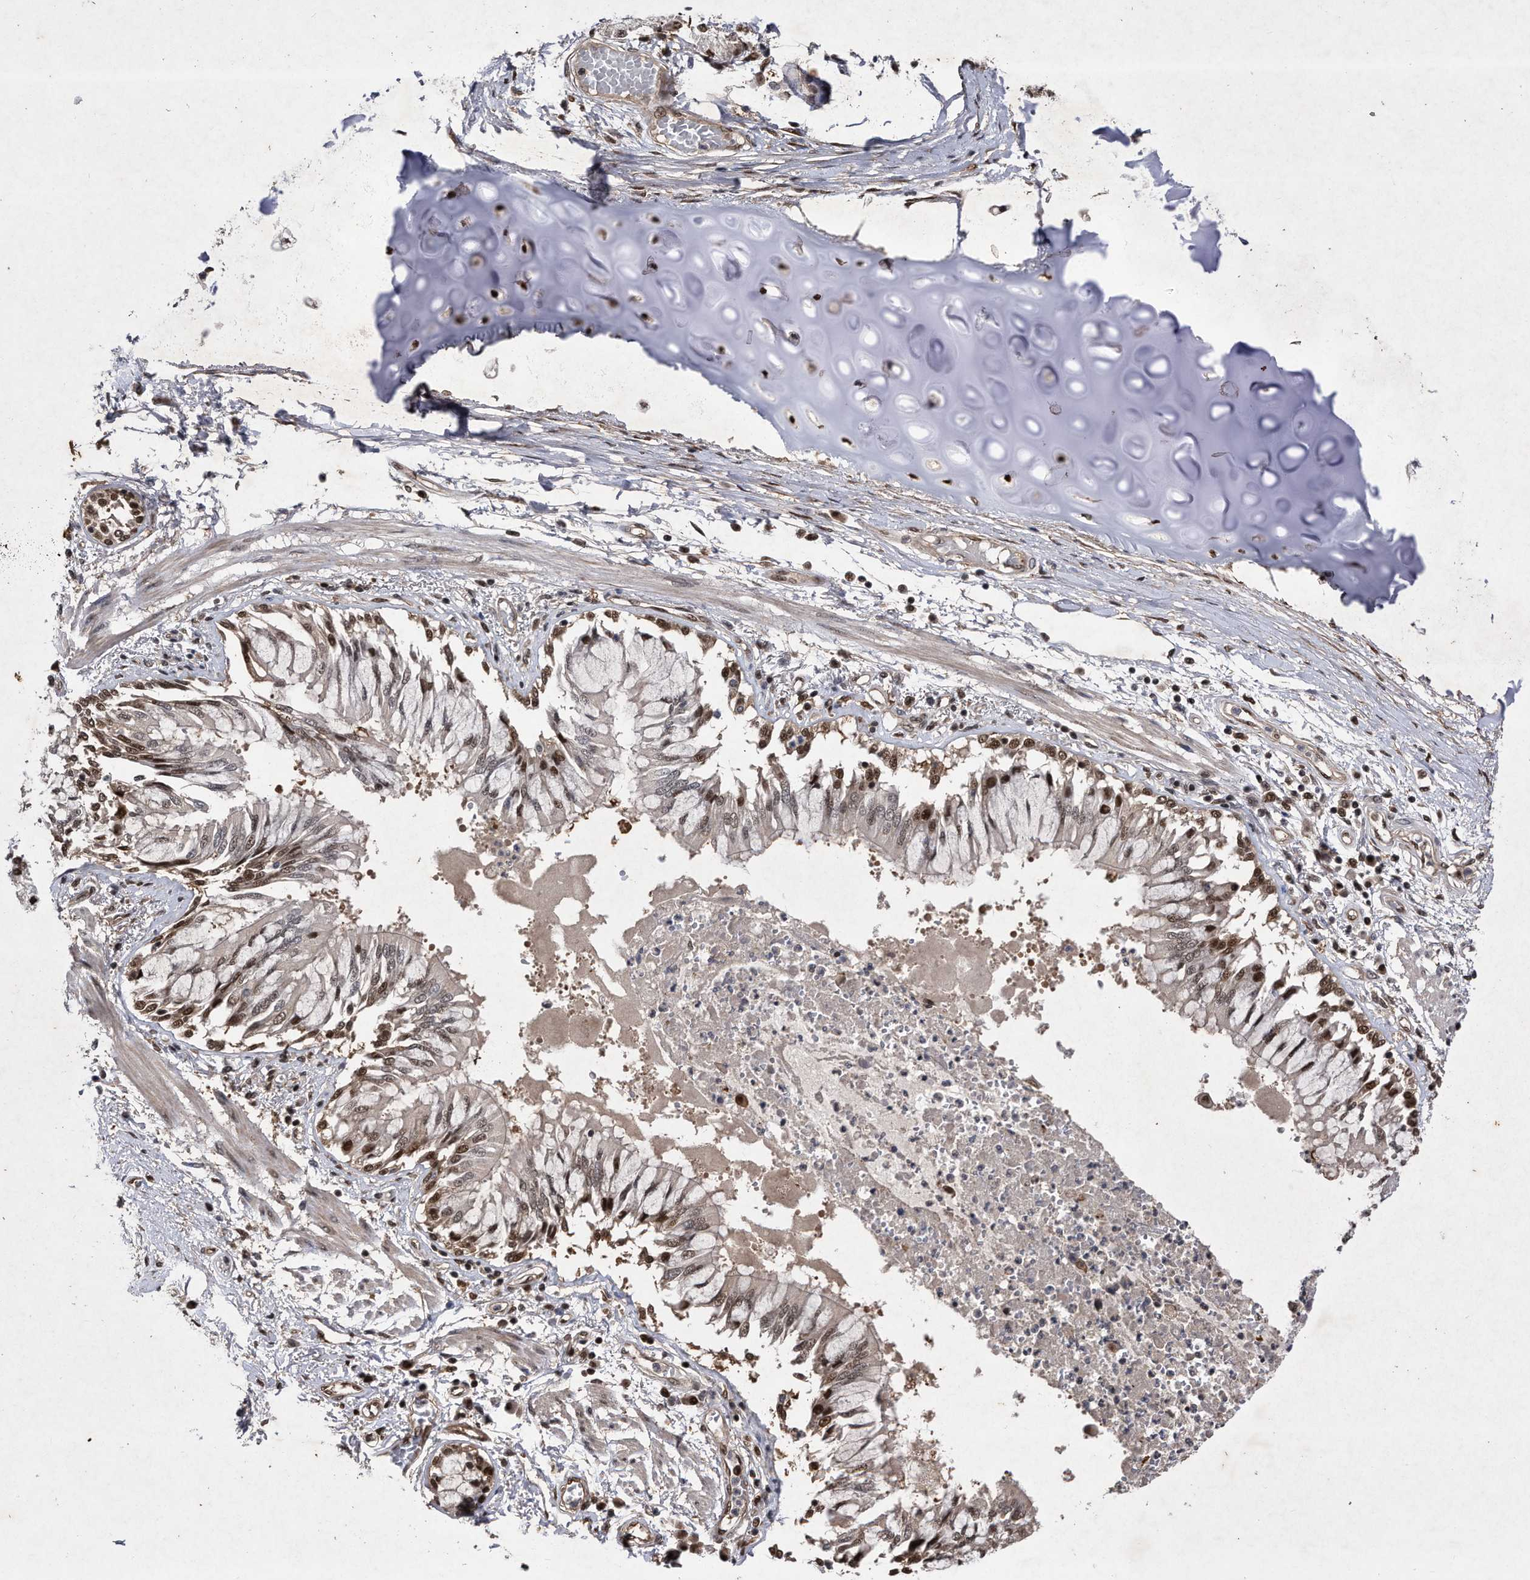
{"staining": {"intensity": "strong", "quantity": "25%-75%", "location": "cytoplasmic/membranous,nuclear"}, "tissue": "bronchus", "cell_type": "Respiratory epithelial cells", "image_type": "normal", "snomed": [{"axis": "morphology", "description": "Normal tissue, NOS"}, {"axis": "topography", "description": "Cartilage tissue"}, {"axis": "topography", "description": "Bronchus"}, {"axis": "topography", "description": "Lung"}], "caption": "Immunohistochemistry (IHC) staining of unremarkable bronchus, which exhibits high levels of strong cytoplasmic/membranous,nuclear expression in about 25%-75% of respiratory epithelial cells indicating strong cytoplasmic/membranous,nuclear protein expression. The staining was performed using DAB (brown) for protein detection and nuclei were counterstained in hematoxylin (blue).", "gene": "RAD23B", "patient": {"sex": "female", "age": 49}}